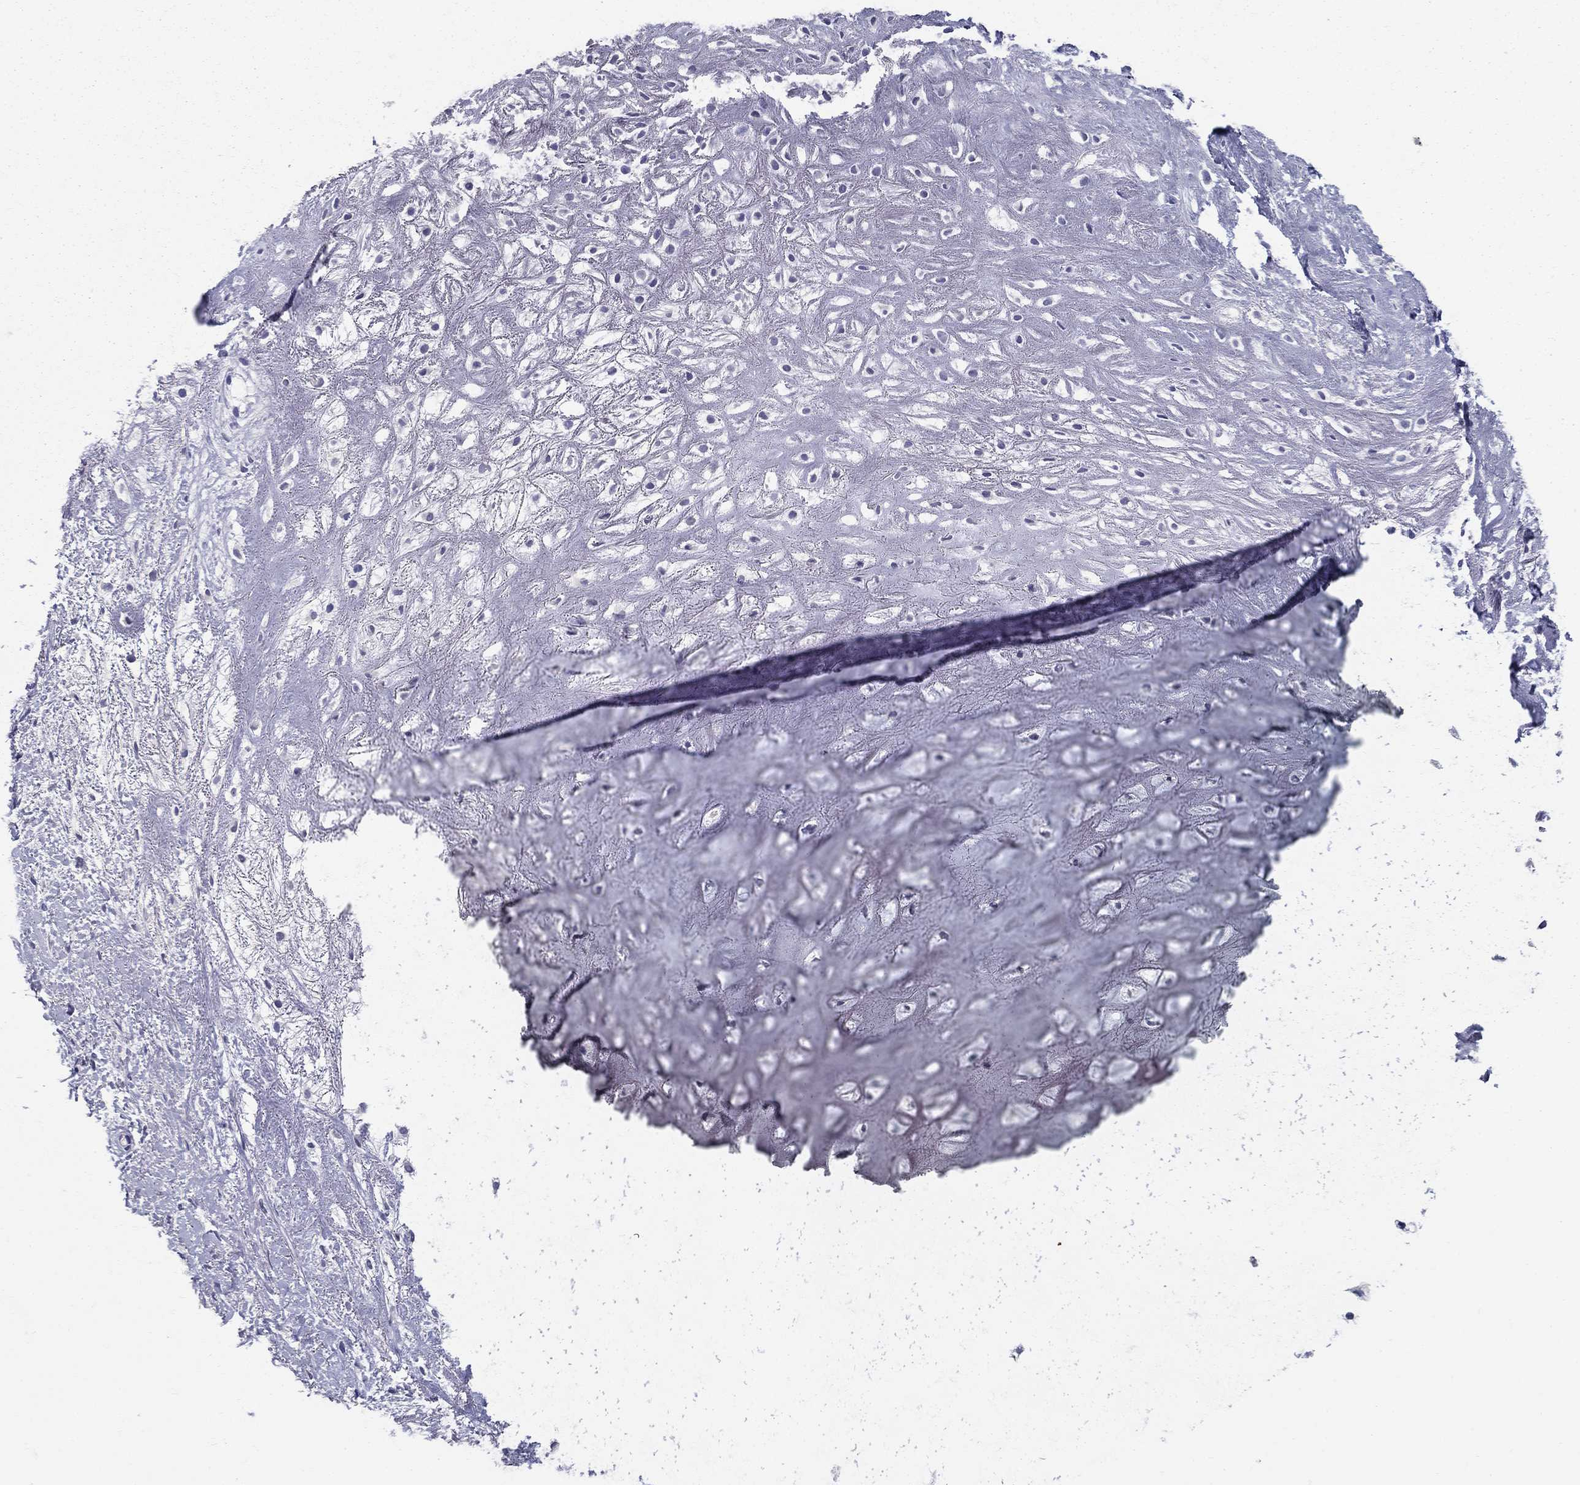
{"staining": {"intensity": "negative", "quantity": "none", "location": "none"}, "tissue": "adipose tissue", "cell_type": "Adipocytes", "image_type": "normal", "snomed": [{"axis": "morphology", "description": "Normal tissue, NOS"}, {"axis": "morphology", "description": "Squamous cell carcinoma, NOS"}, {"axis": "topography", "description": "Cartilage tissue"}, {"axis": "topography", "description": "Head-Neck"}], "caption": "An image of human adipose tissue is negative for staining in adipocytes. (DAB immunohistochemistry visualized using brightfield microscopy, high magnification).", "gene": "TP53TG5", "patient": {"sex": "male", "age": 62}}